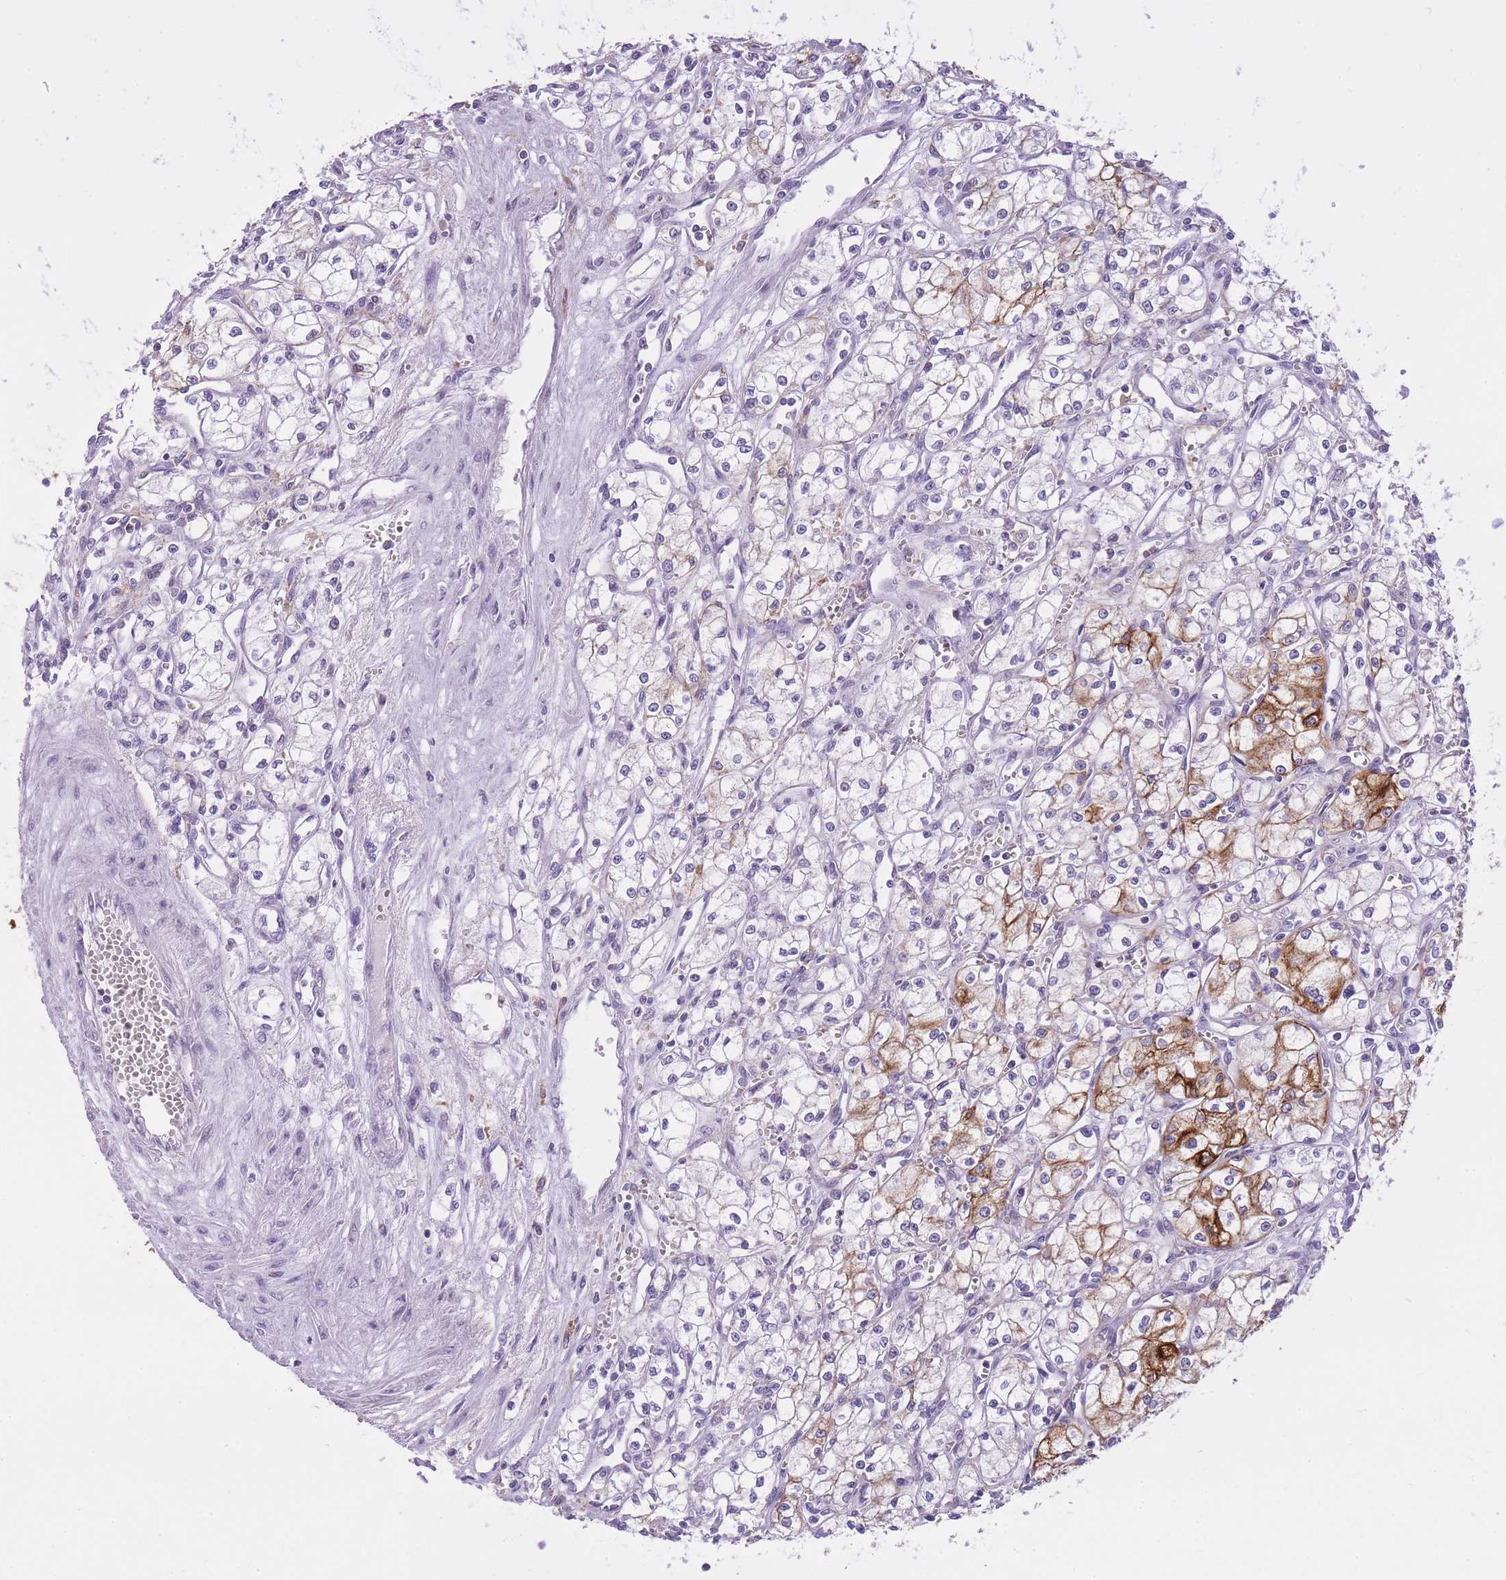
{"staining": {"intensity": "strong", "quantity": "<25%", "location": "cytoplasmic/membranous"}, "tissue": "renal cancer", "cell_type": "Tumor cells", "image_type": "cancer", "snomed": [{"axis": "morphology", "description": "Adenocarcinoma, NOS"}, {"axis": "topography", "description": "Kidney"}], "caption": "The photomicrograph displays a brown stain indicating the presence of a protein in the cytoplasmic/membranous of tumor cells in renal cancer (adenocarcinoma).", "gene": "RADX", "patient": {"sex": "male", "age": 59}}